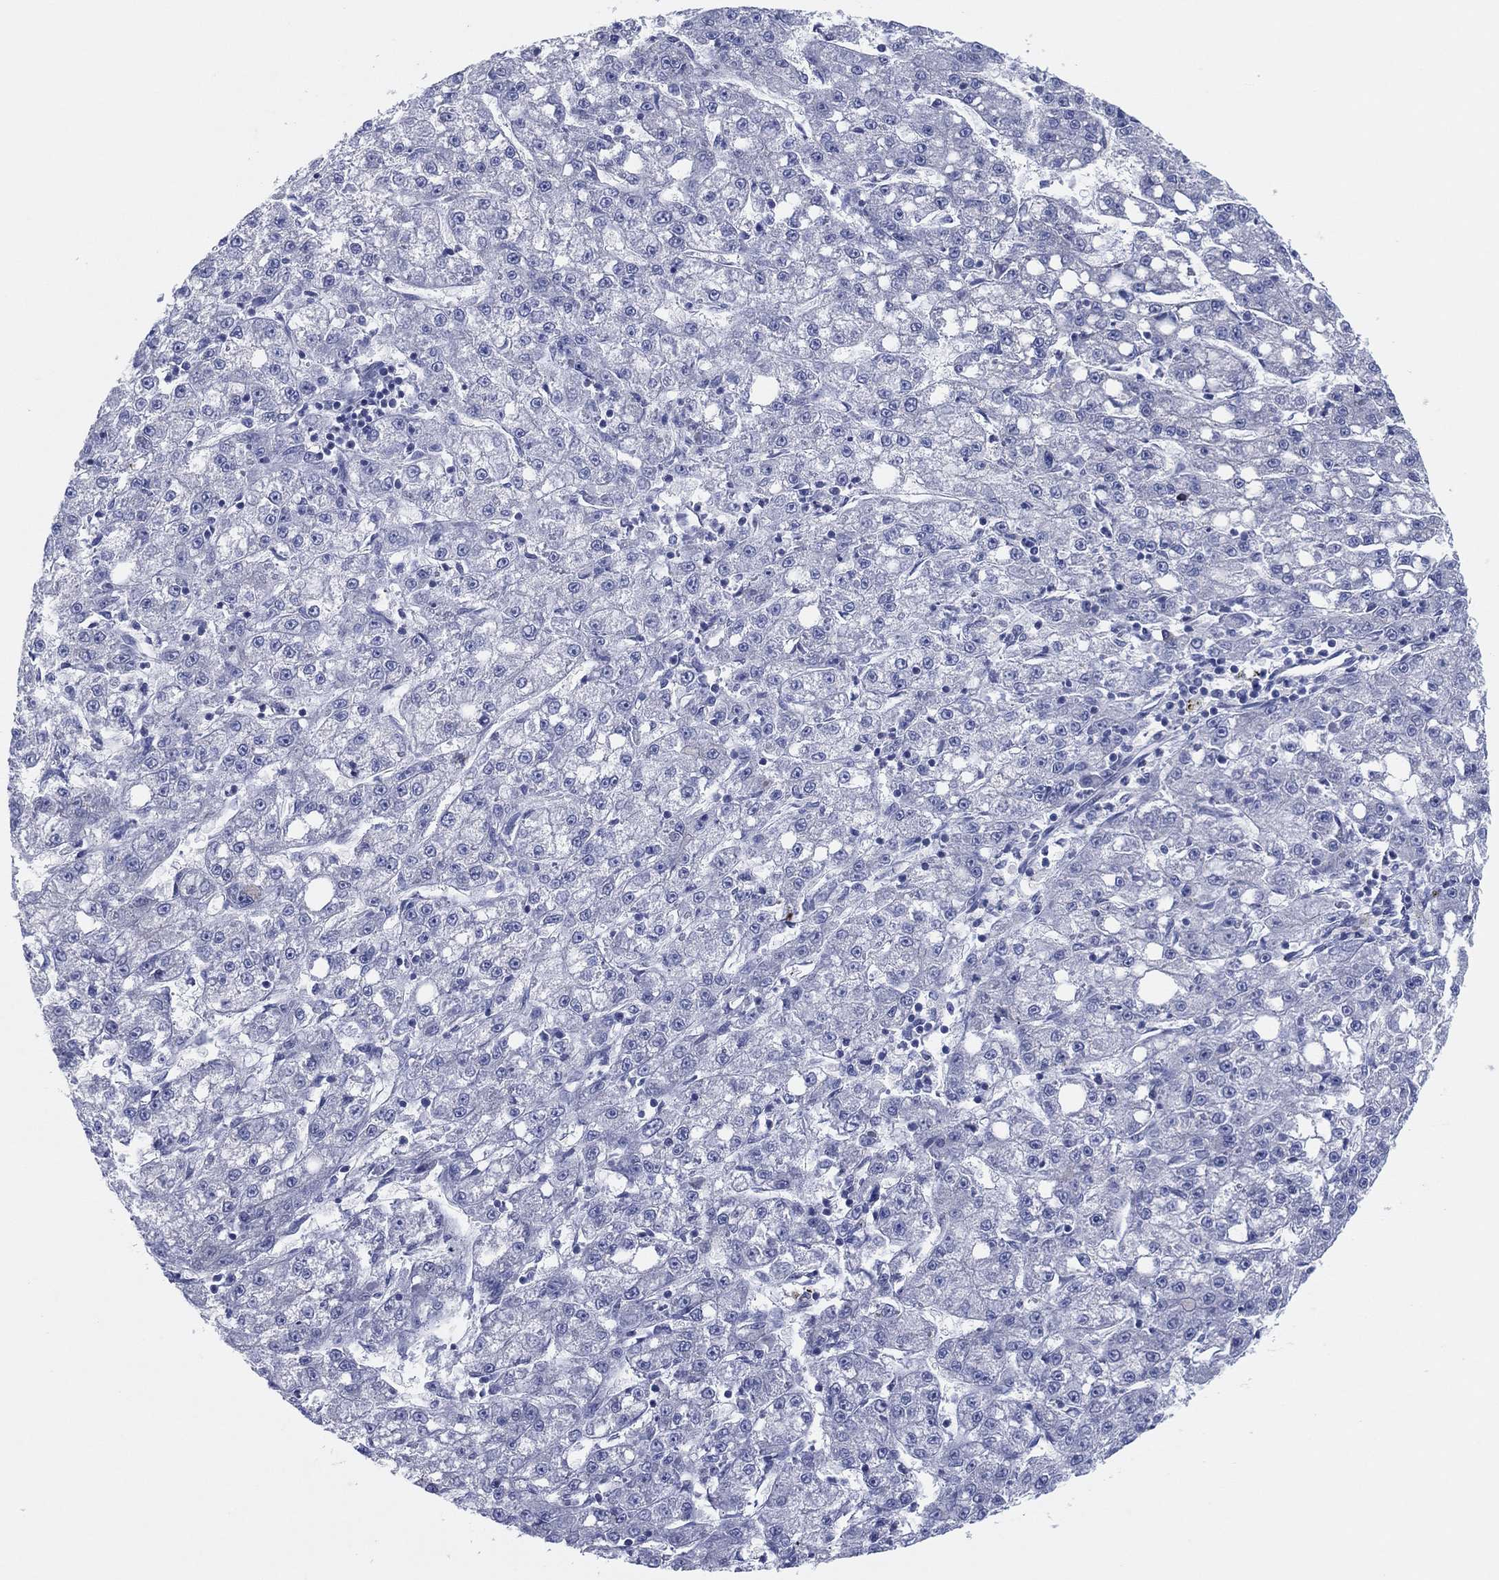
{"staining": {"intensity": "negative", "quantity": "none", "location": "none"}, "tissue": "liver cancer", "cell_type": "Tumor cells", "image_type": "cancer", "snomed": [{"axis": "morphology", "description": "Carcinoma, Hepatocellular, NOS"}, {"axis": "topography", "description": "Liver"}], "caption": "Immunohistochemistry micrograph of neoplastic tissue: human hepatocellular carcinoma (liver) stained with DAB reveals no significant protein expression in tumor cells. The staining is performed using DAB brown chromogen with nuclei counter-stained in using hematoxylin.", "gene": "HEATR4", "patient": {"sex": "female", "age": 65}}